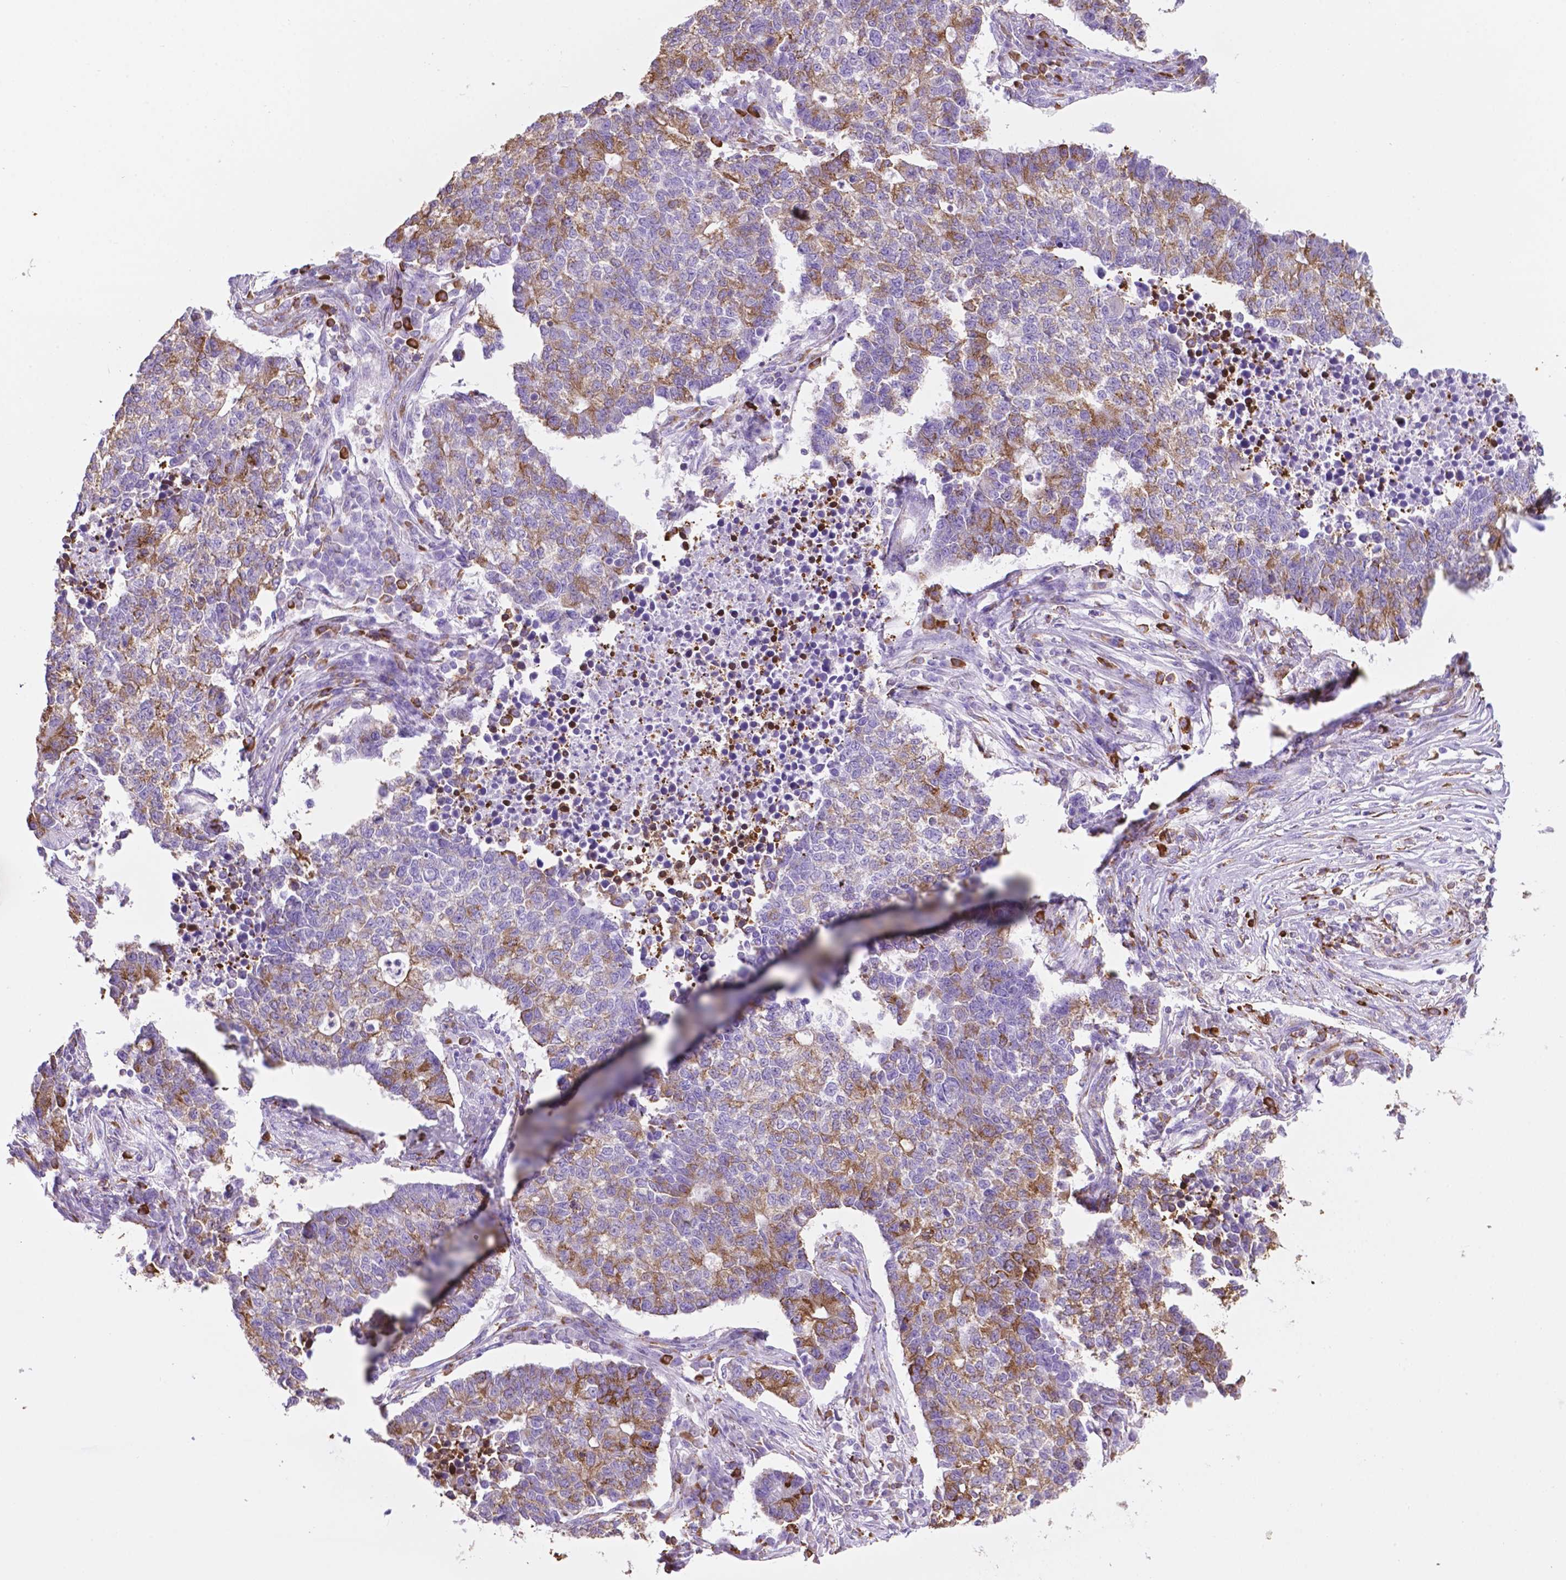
{"staining": {"intensity": "moderate", "quantity": "25%-75%", "location": "cytoplasmic/membranous"}, "tissue": "lung cancer", "cell_type": "Tumor cells", "image_type": "cancer", "snomed": [{"axis": "morphology", "description": "Adenocarcinoma, NOS"}, {"axis": "topography", "description": "Lung"}], "caption": "Lung cancer (adenocarcinoma) stained with DAB IHC shows medium levels of moderate cytoplasmic/membranous expression in approximately 25%-75% of tumor cells.", "gene": "RPL29", "patient": {"sex": "male", "age": 57}}